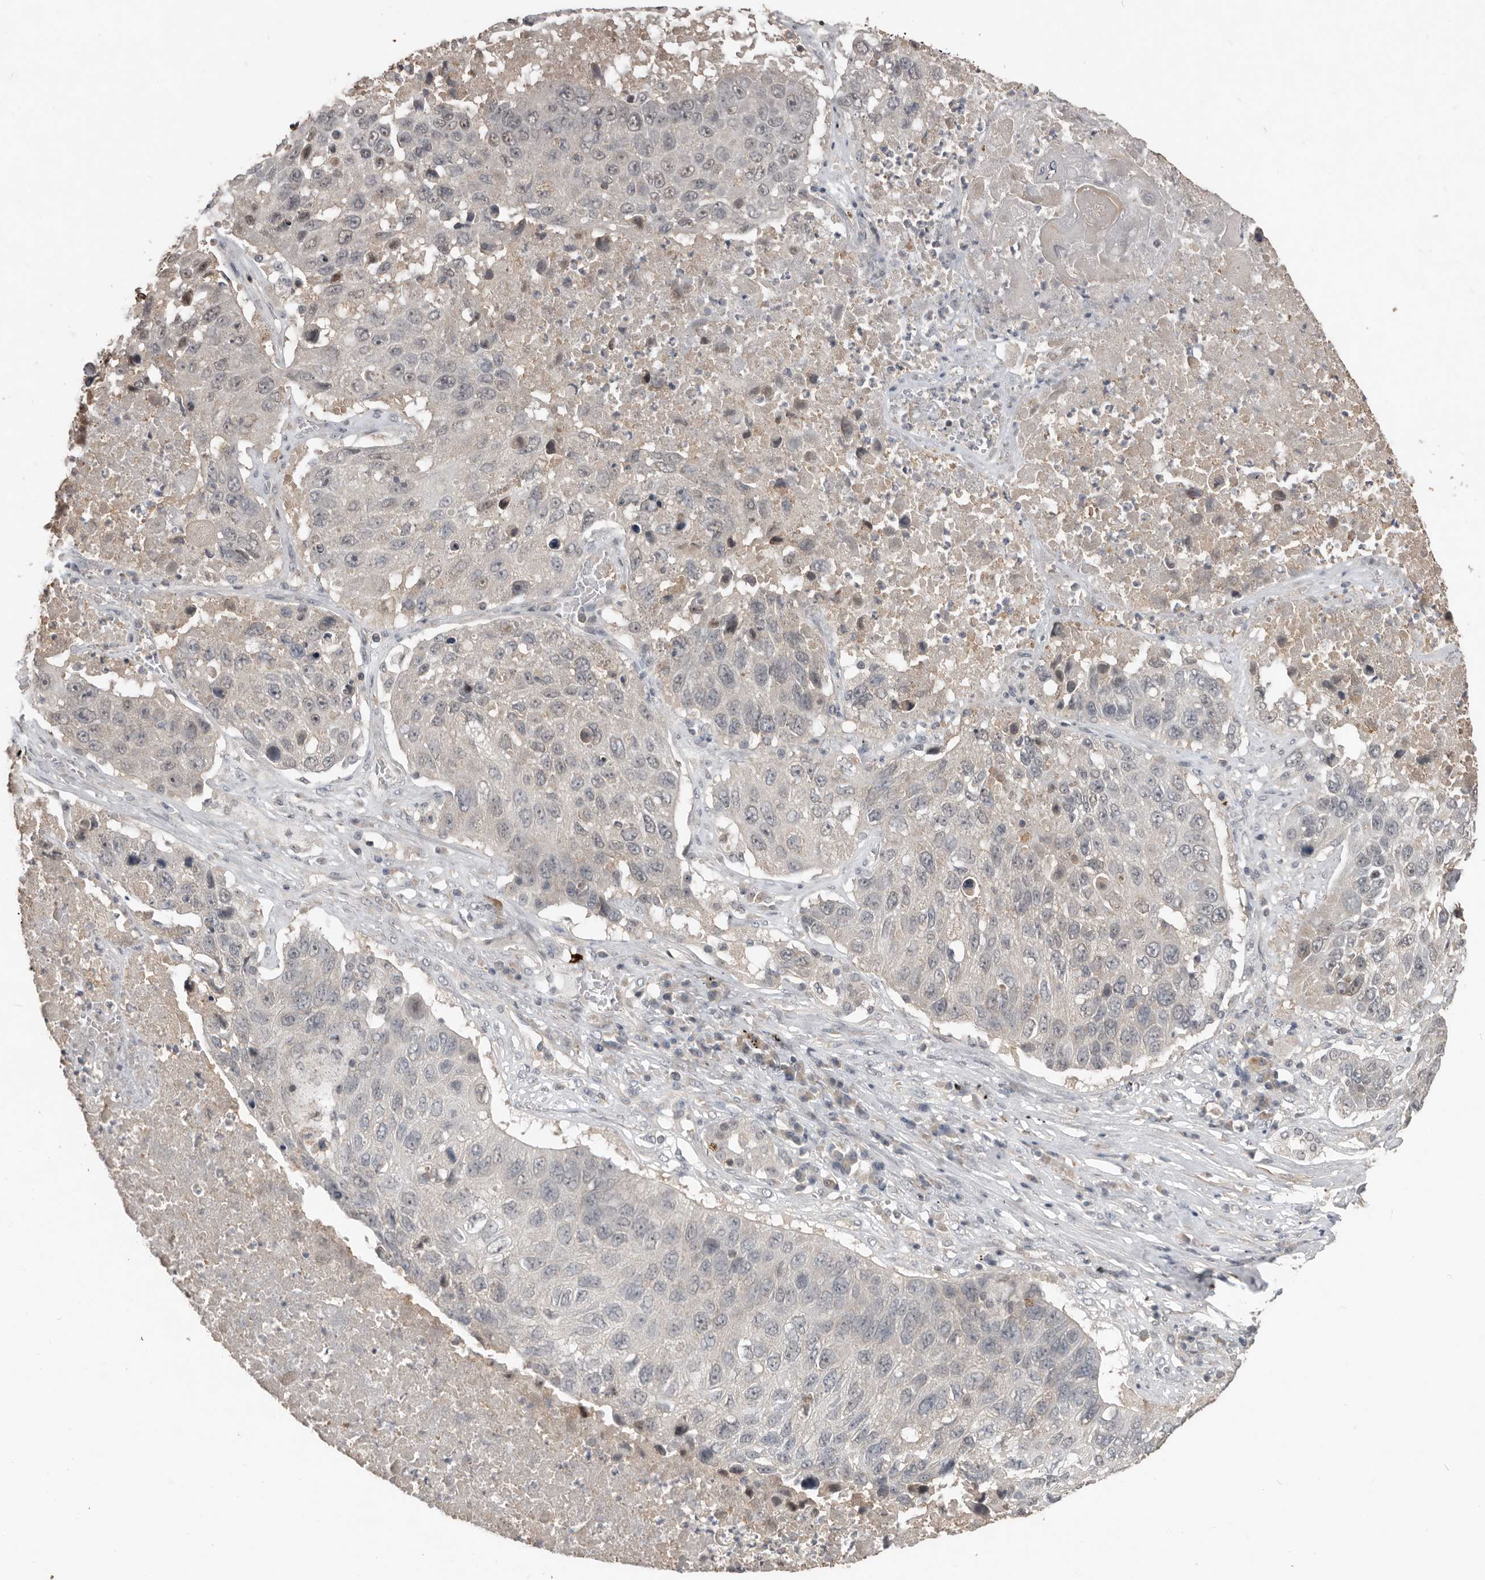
{"staining": {"intensity": "negative", "quantity": "none", "location": "none"}, "tissue": "lung cancer", "cell_type": "Tumor cells", "image_type": "cancer", "snomed": [{"axis": "morphology", "description": "Squamous cell carcinoma, NOS"}, {"axis": "topography", "description": "Lung"}], "caption": "There is no significant expression in tumor cells of lung cancer (squamous cell carcinoma).", "gene": "BAMBI", "patient": {"sex": "male", "age": 61}}